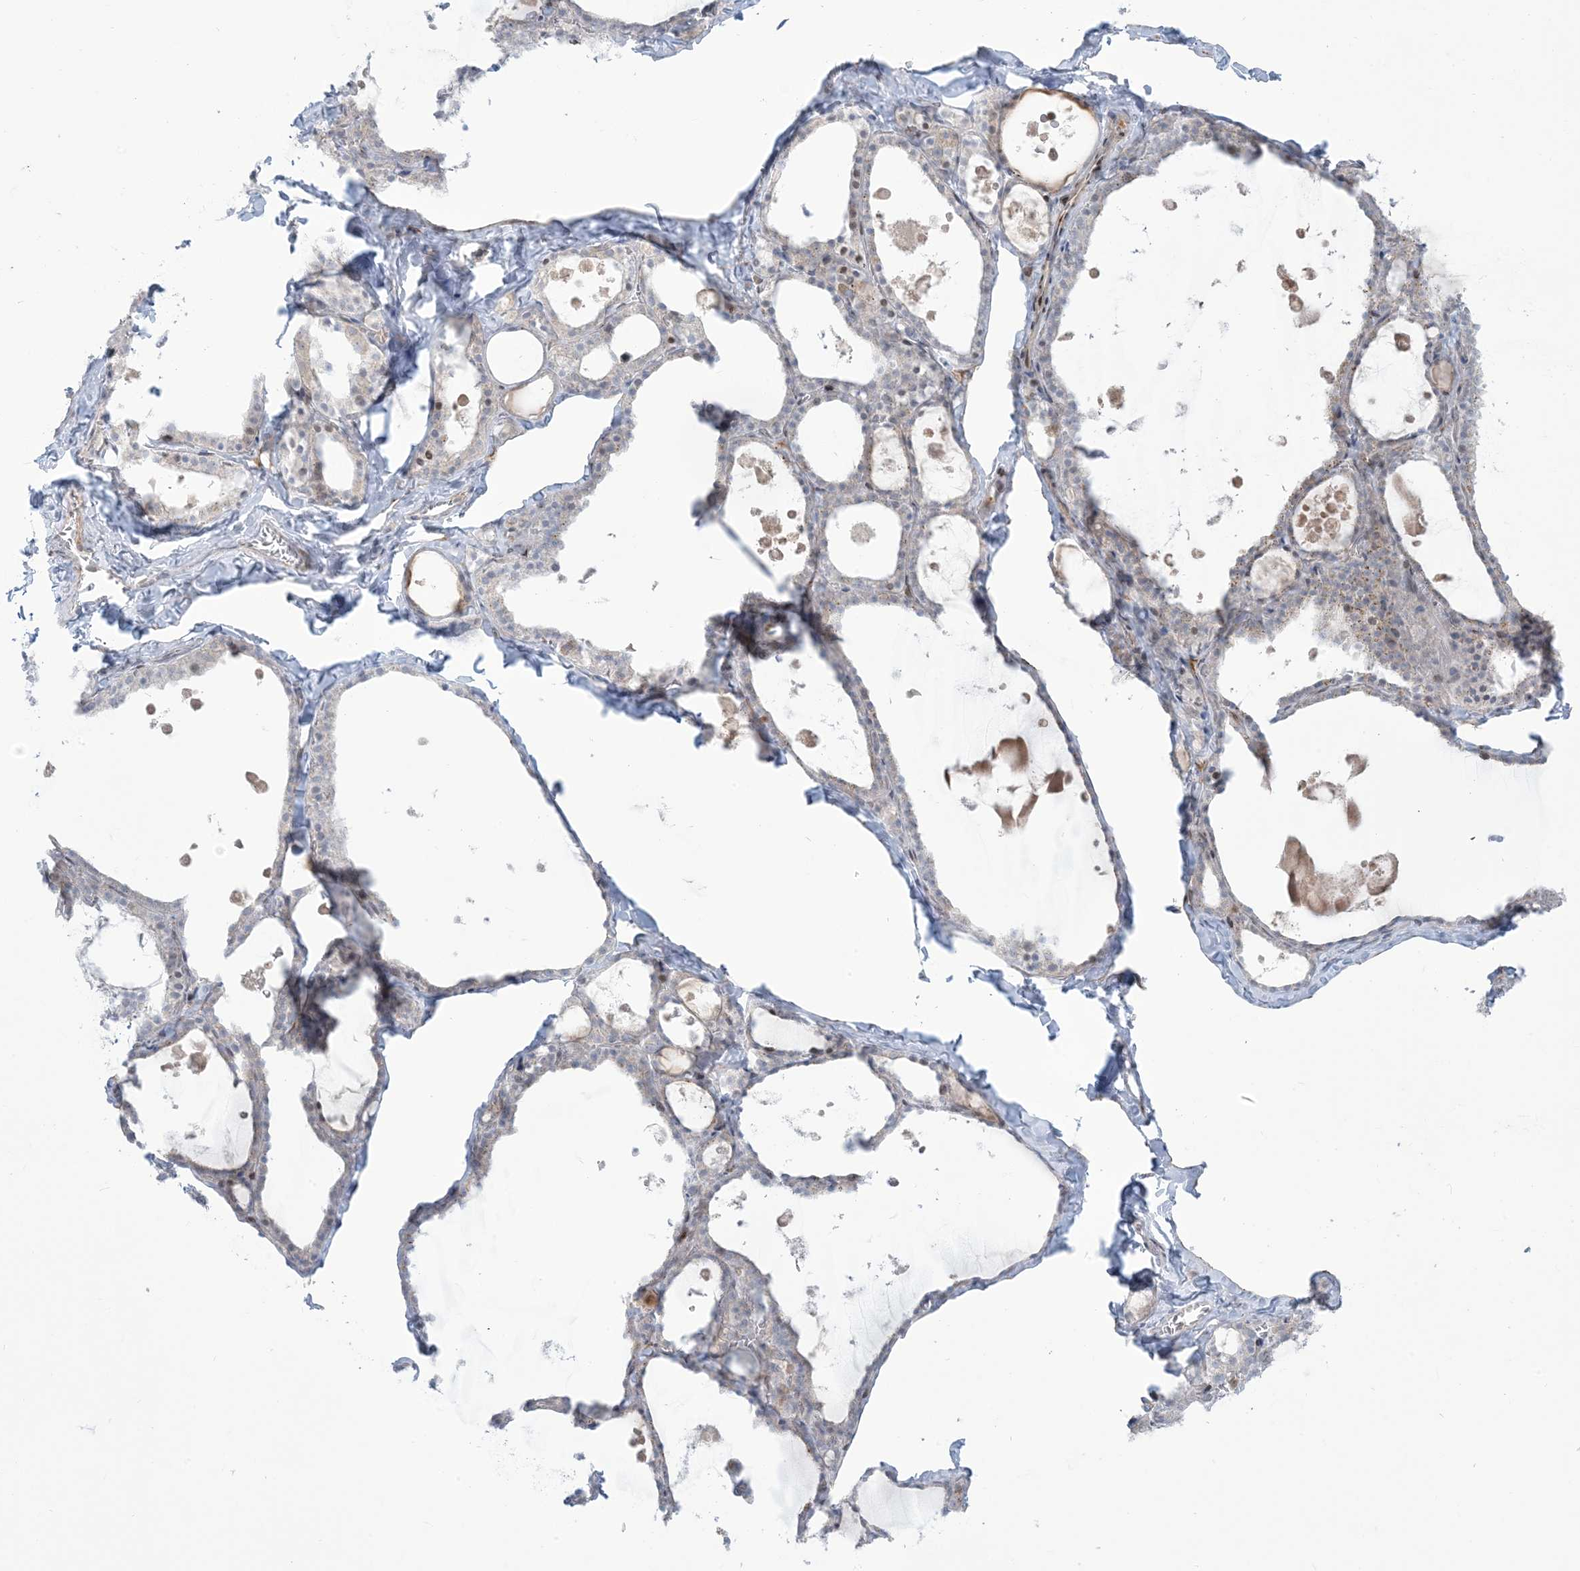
{"staining": {"intensity": "negative", "quantity": "none", "location": "none"}, "tissue": "thyroid gland", "cell_type": "Glandular cells", "image_type": "normal", "snomed": [{"axis": "morphology", "description": "Normal tissue, NOS"}, {"axis": "topography", "description": "Thyroid gland"}], "caption": "Immunohistochemistry of normal human thyroid gland shows no positivity in glandular cells. Nuclei are stained in blue.", "gene": "AFTPH", "patient": {"sex": "male", "age": 56}}